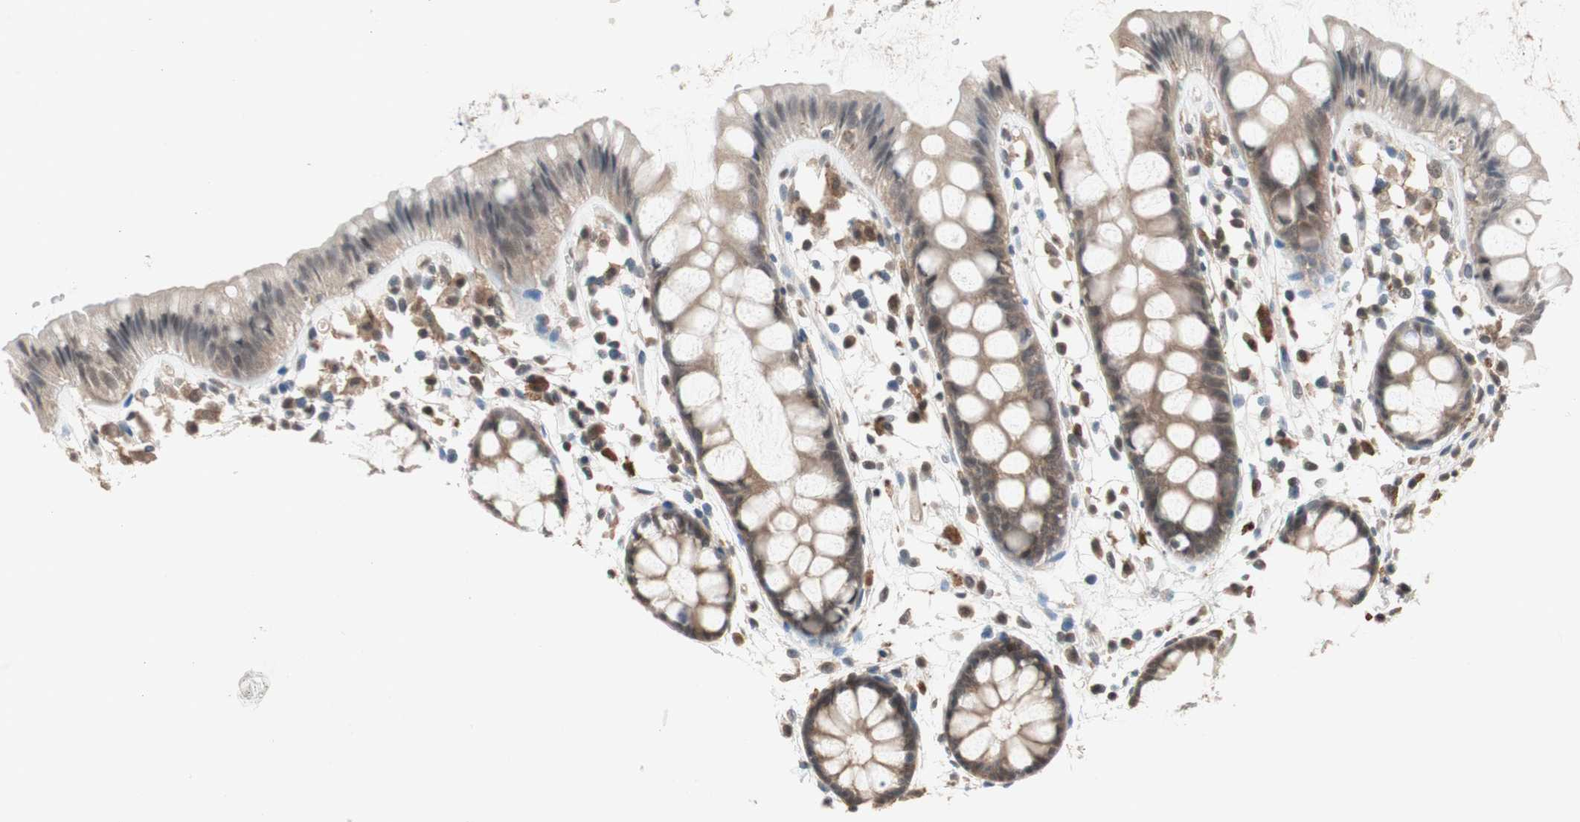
{"staining": {"intensity": "moderate", "quantity": ">75%", "location": "cytoplasmic/membranous,nuclear"}, "tissue": "rectum", "cell_type": "Glandular cells", "image_type": "normal", "snomed": [{"axis": "morphology", "description": "Normal tissue, NOS"}, {"axis": "topography", "description": "Rectum"}], "caption": "Moderate cytoplasmic/membranous,nuclear expression for a protein is appreciated in about >75% of glandular cells of benign rectum using immunohistochemistry (IHC).", "gene": "GART", "patient": {"sex": "female", "age": 66}}